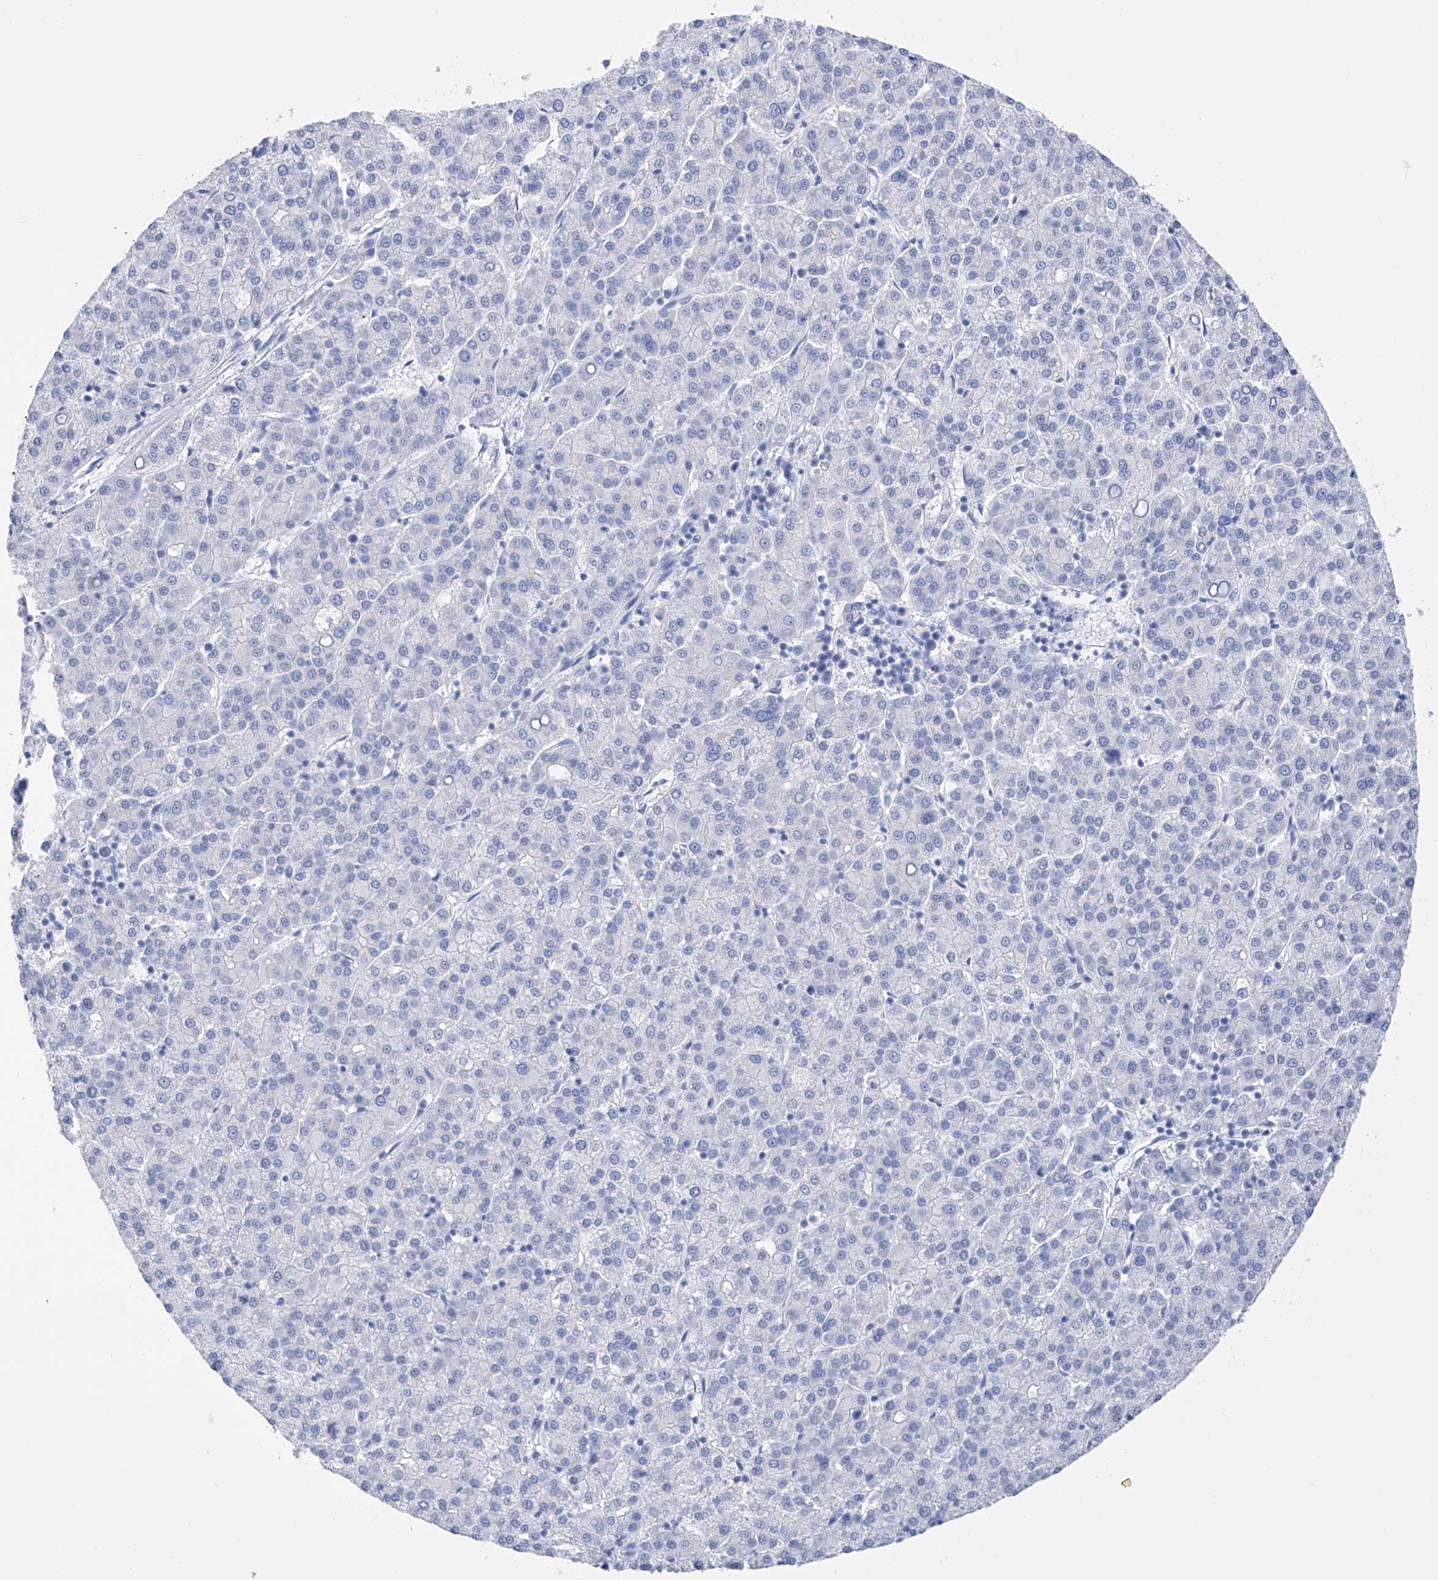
{"staining": {"intensity": "negative", "quantity": "none", "location": "none"}, "tissue": "liver cancer", "cell_type": "Tumor cells", "image_type": "cancer", "snomed": [{"axis": "morphology", "description": "Carcinoma, Hepatocellular, NOS"}, {"axis": "topography", "description": "Liver"}], "caption": "This histopathology image is of liver hepatocellular carcinoma stained with immunohistochemistry to label a protein in brown with the nuclei are counter-stained blue. There is no expression in tumor cells.", "gene": "FLG", "patient": {"sex": "female", "age": 58}}